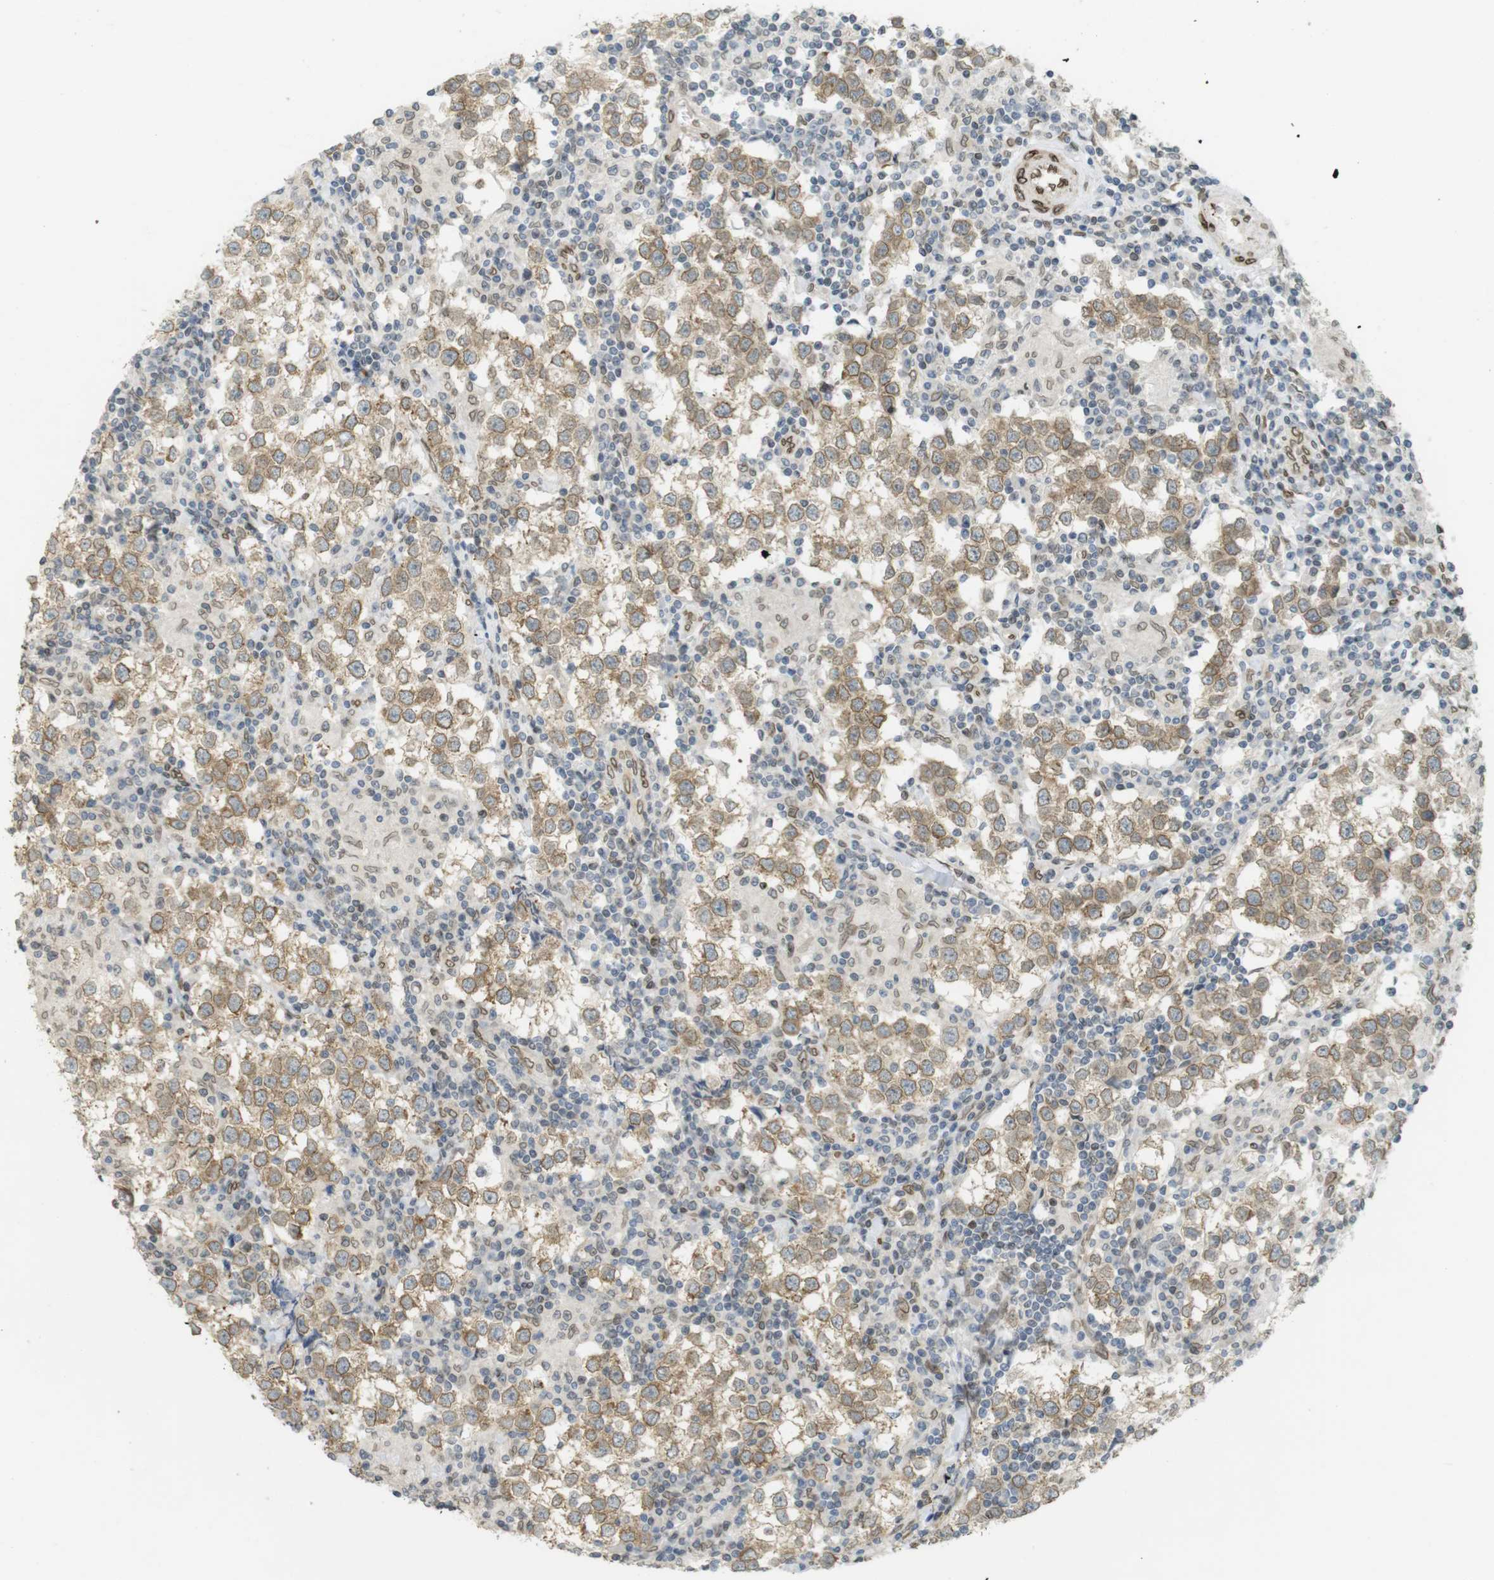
{"staining": {"intensity": "moderate", "quantity": ">75%", "location": "cytoplasmic/membranous,nuclear"}, "tissue": "testis cancer", "cell_type": "Tumor cells", "image_type": "cancer", "snomed": [{"axis": "morphology", "description": "Seminoma, NOS"}, {"axis": "morphology", "description": "Carcinoma, Embryonal, NOS"}, {"axis": "topography", "description": "Testis"}], "caption": "A brown stain labels moderate cytoplasmic/membranous and nuclear expression of a protein in testis cancer (embryonal carcinoma) tumor cells.", "gene": "ARL6IP6", "patient": {"sex": "male", "age": 36}}